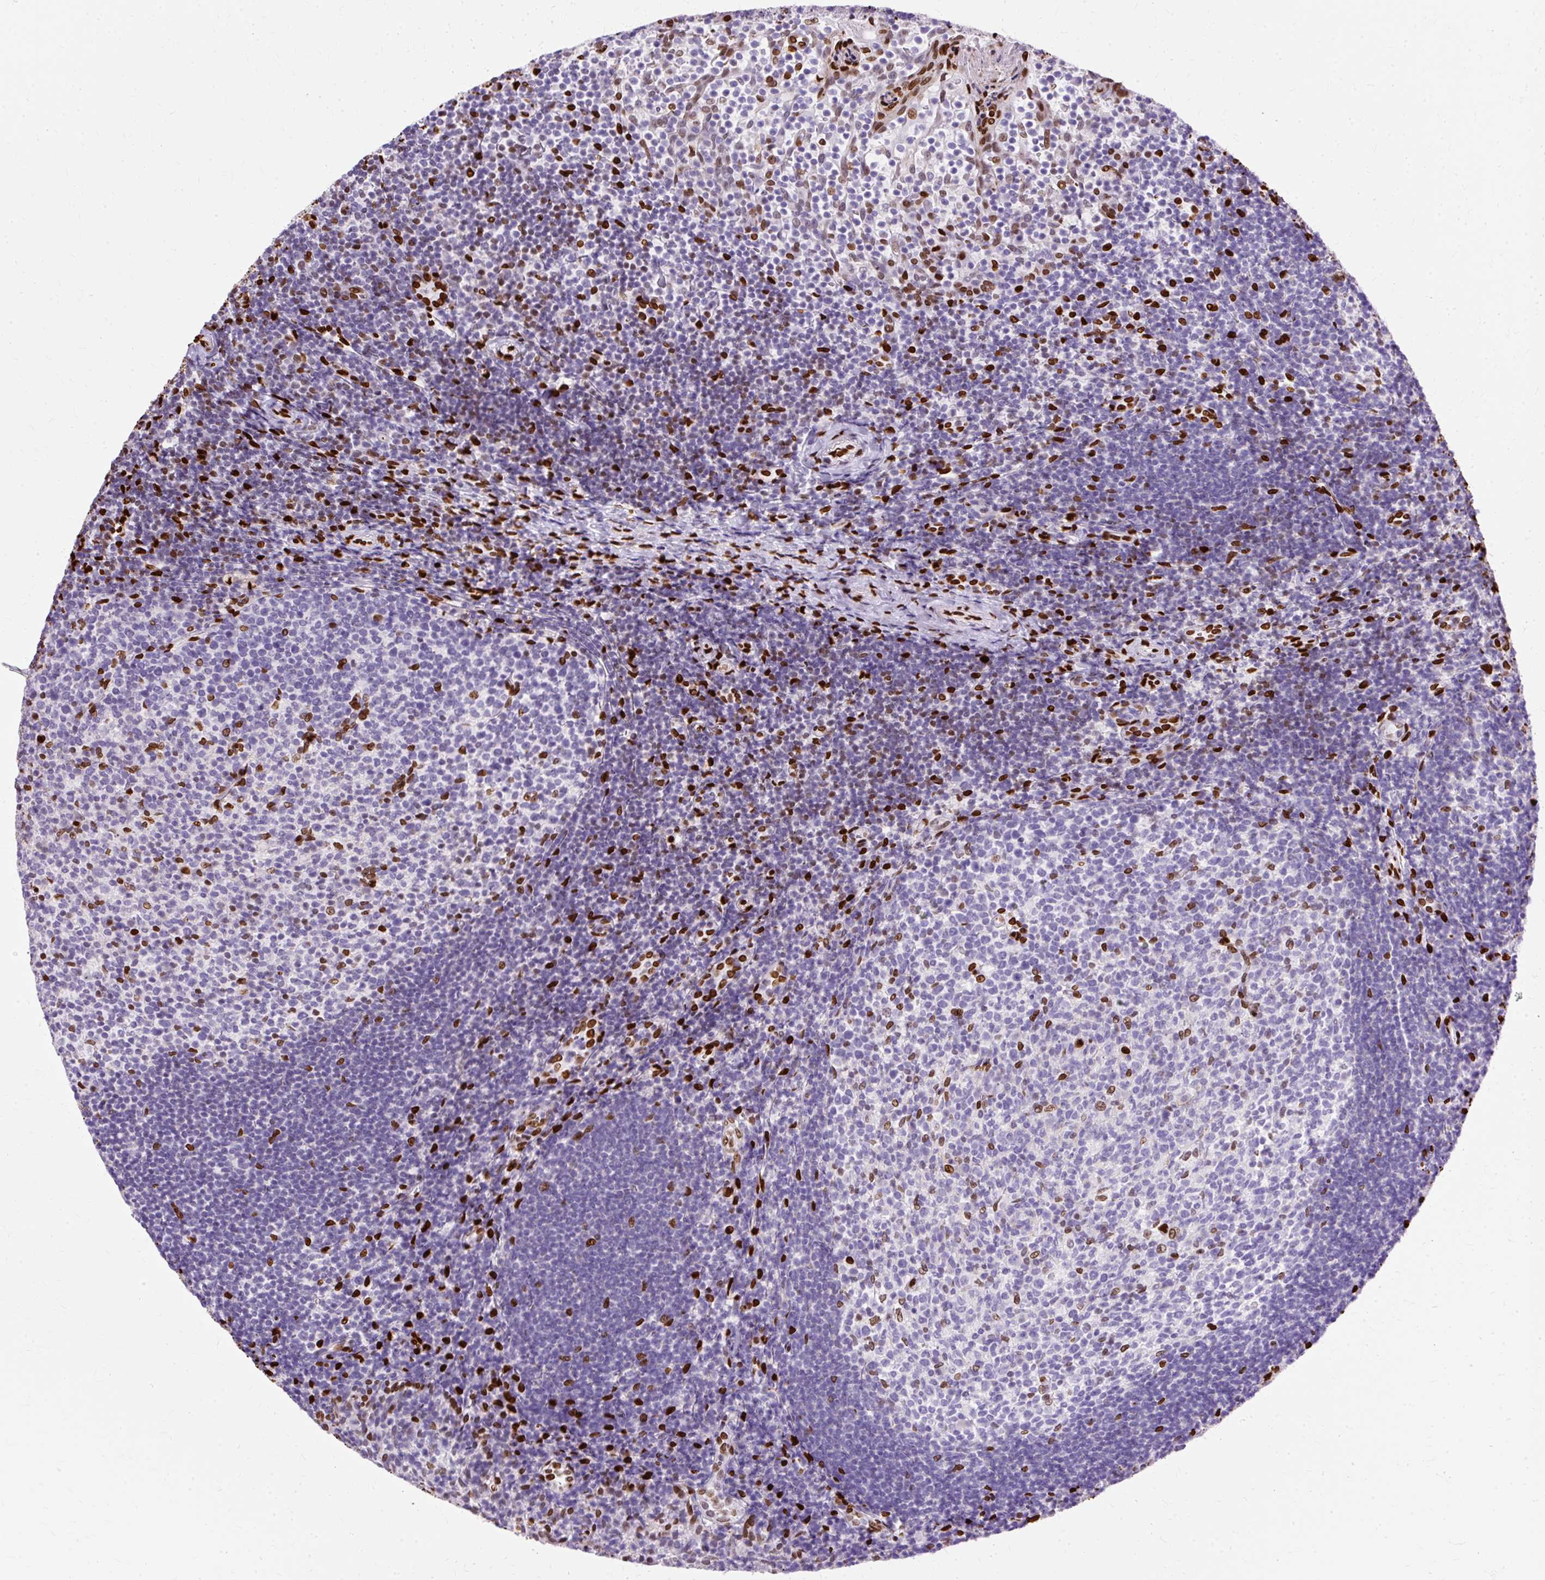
{"staining": {"intensity": "strong", "quantity": "<25%", "location": "nuclear"}, "tissue": "tonsil", "cell_type": "Germinal center cells", "image_type": "normal", "snomed": [{"axis": "morphology", "description": "Normal tissue, NOS"}, {"axis": "topography", "description": "Tonsil"}], "caption": "A photomicrograph showing strong nuclear expression in approximately <25% of germinal center cells in unremarkable tonsil, as visualized by brown immunohistochemical staining.", "gene": "TMEM184C", "patient": {"sex": "female", "age": 10}}